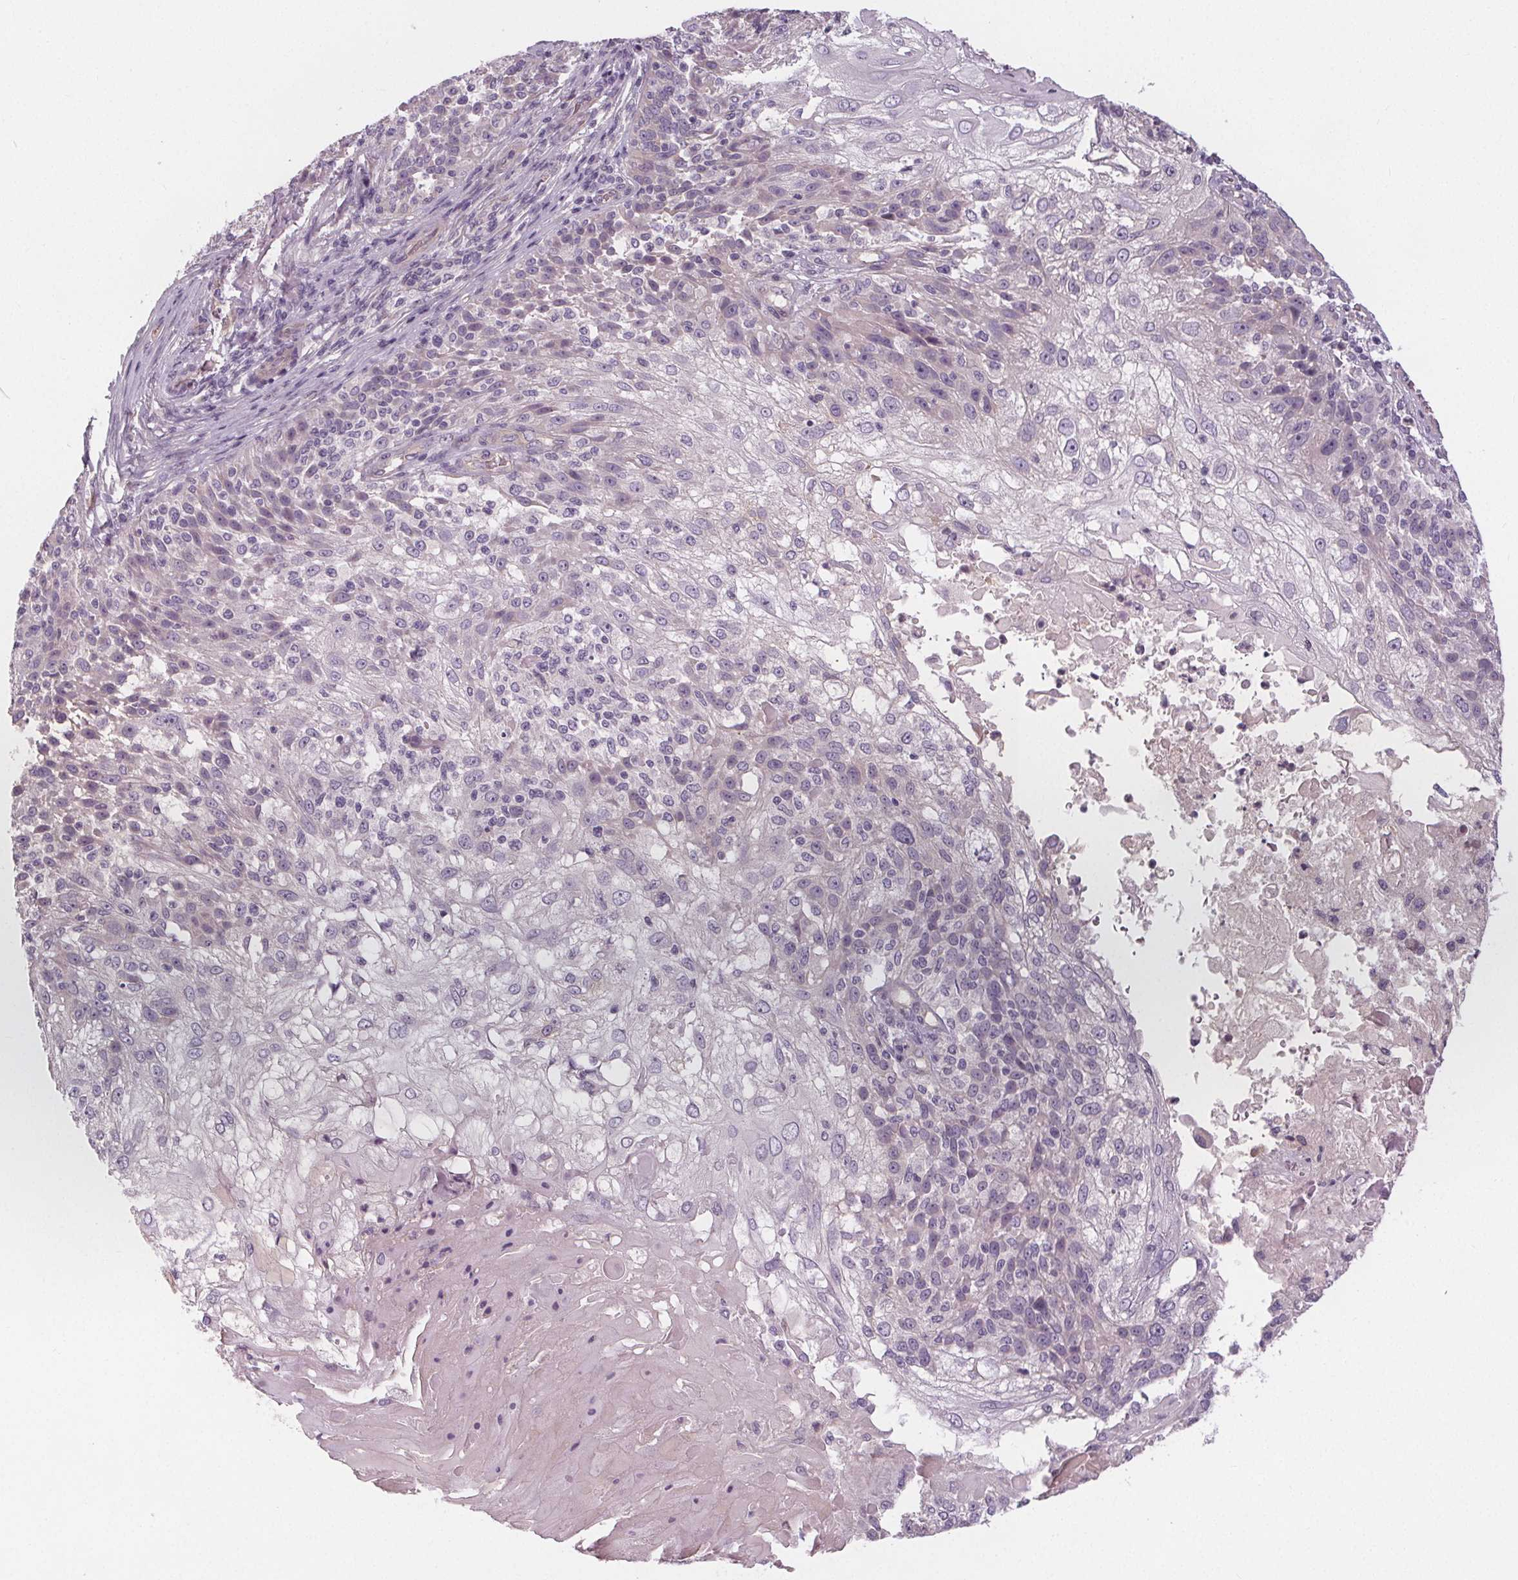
{"staining": {"intensity": "negative", "quantity": "none", "location": "none"}, "tissue": "skin cancer", "cell_type": "Tumor cells", "image_type": "cancer", "snomed": [{"axis": "morphology", "description": "Normal tissue, NOS"}, {"axis": "morphology", "description": "Squamous cell carcinoma, NOS"}, {"axis": "topography", "description": "Skin"}], "caption": "A high-resolution photomicrograph shows immunohistochemistry staining of squamous cell carcinoma (skin), which displays no significant positivity in tumor cells.", "gene": "VNN1", "patient": {"sex": "female", "age": 83}}